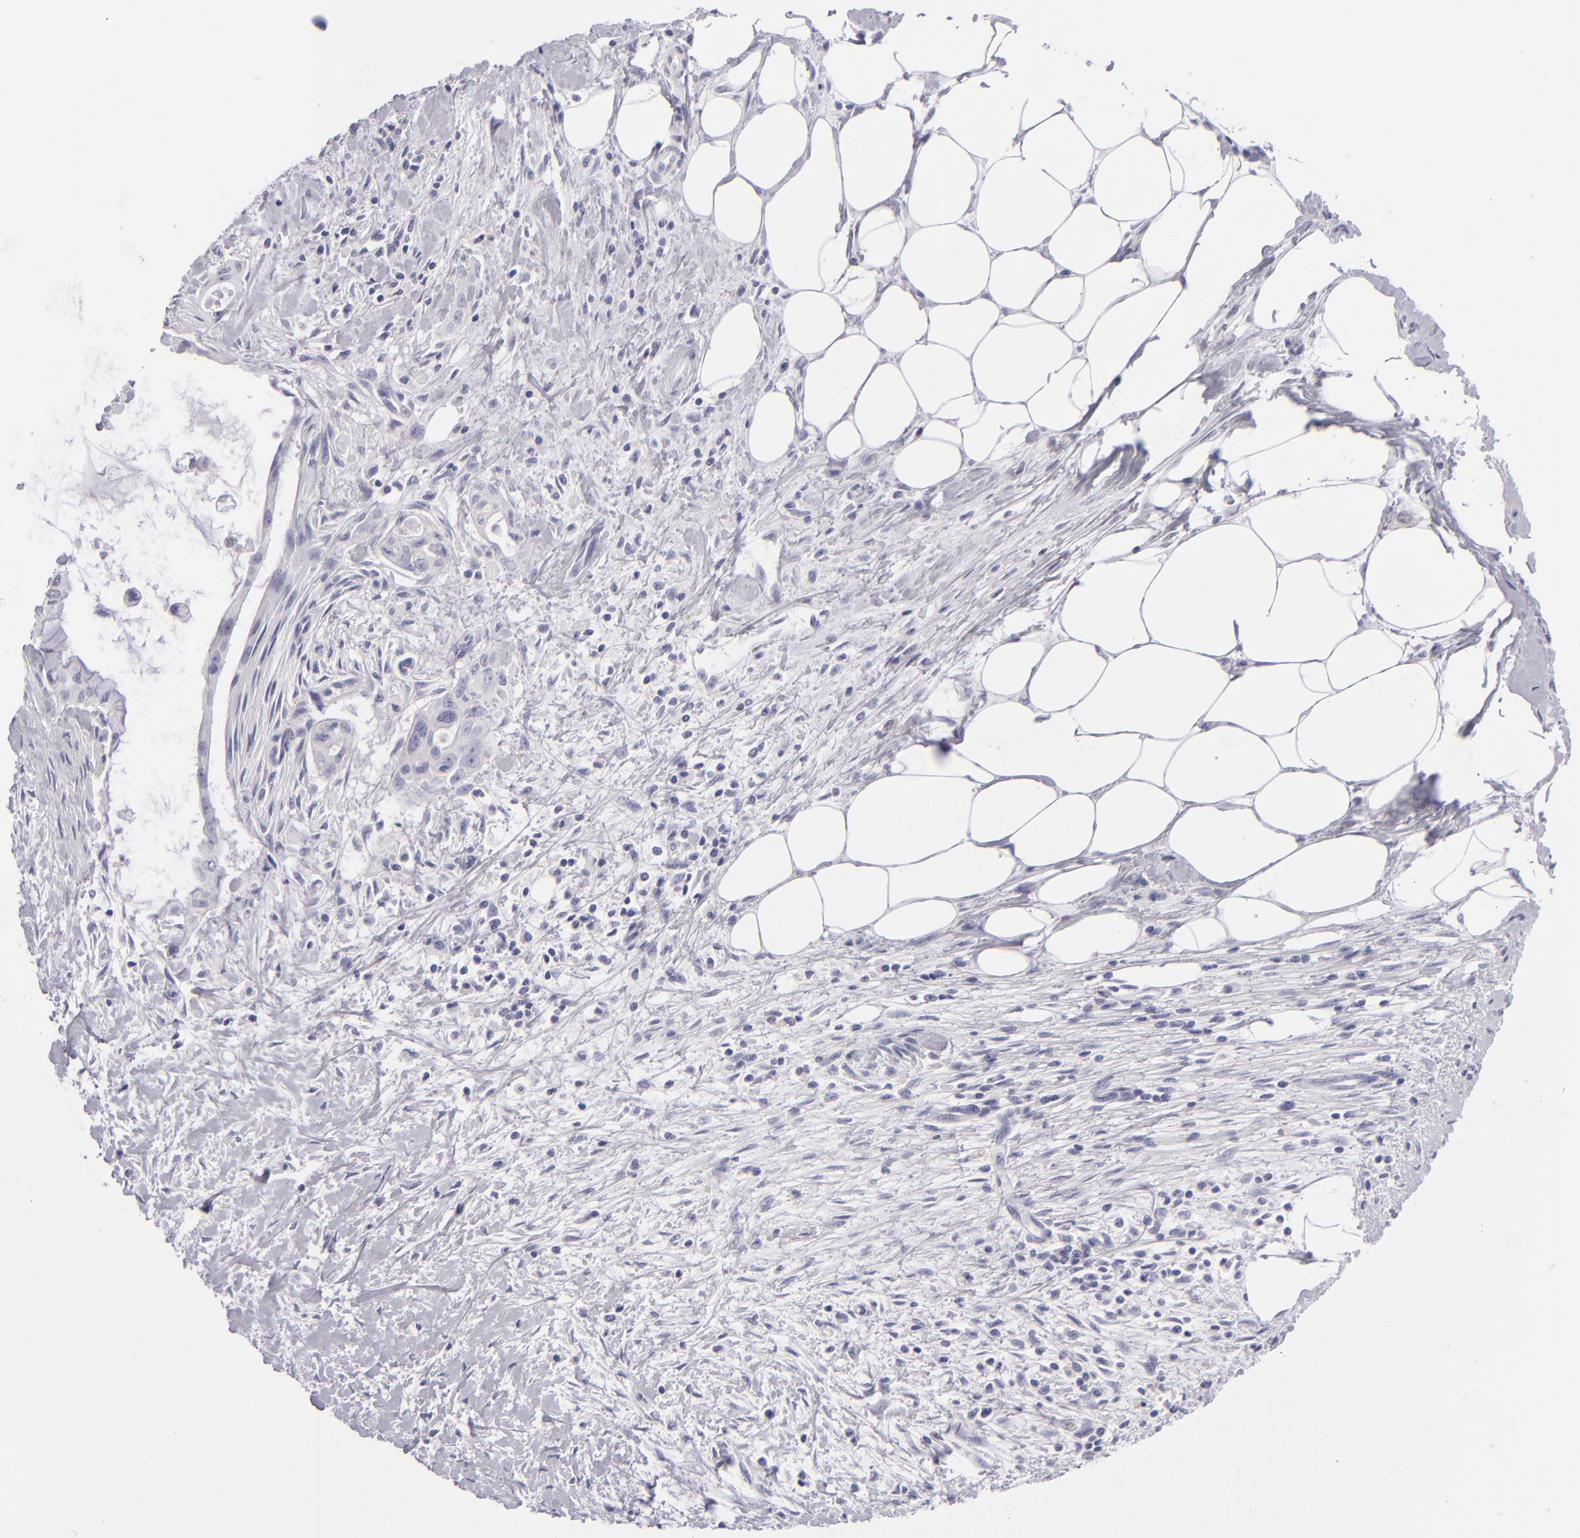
{"staining": {"intensity": "negative", "quantity": "none", "location": "none"}, "tissue": "pancreatic cancer", "cell_type": "Tumor cells", "image_type": "cancer", "snomed": [{"axis": "morphology", "description": "Adenocarcinoma, NOS"}, {"axis": "topography", "description": "Pancreas"}], "caption": "IHC of pancreatic cancer displays no positivity in tumor cells.", "gene": "TNNC1", "patient": {"sex": "male", "age": 59}}